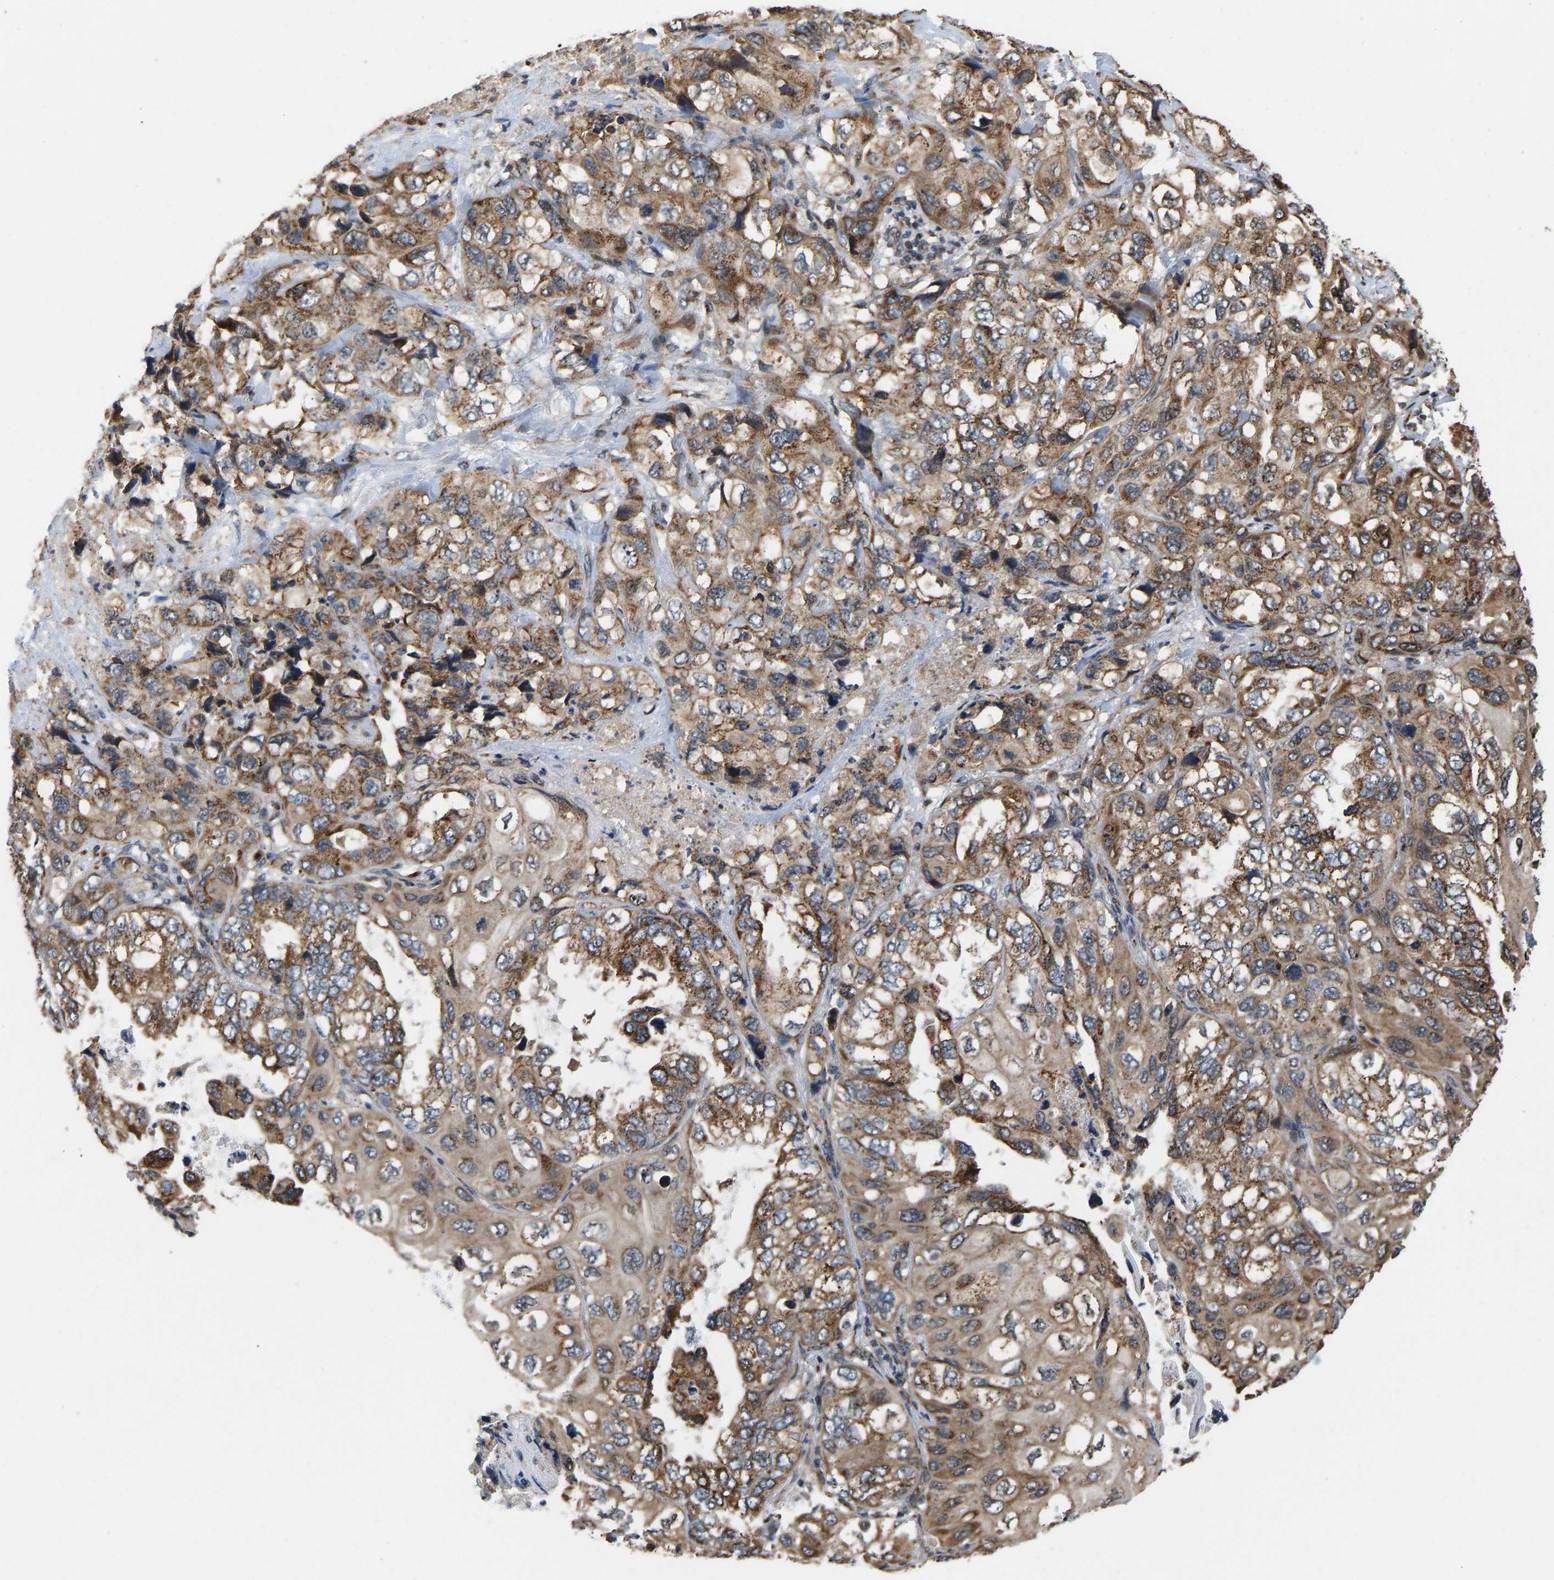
{"staining": {"intensity": "moderate", "quantity": ">75%", "location": "cytoplasmic/membranous"}, "tissue": "lung cancer", "cell_type": "Tumor cells", "image_type": "cancer", "snomed": [{"axis": "morphology", "description": "Squamous cell carcinoma, NOS"}, {"axis": "topography", "description": "Lung"}], "caption": "Lung cancer (squamous cell carcinoma) stained with DAB (3,3'-diaminobenzidine) IHC displays medium levels of moderate cytoplasmic/membranous expression in approximately >75% of tumor cells.", "gene": "YIPF4", "patient": {"sex": "female", "age": 73}}